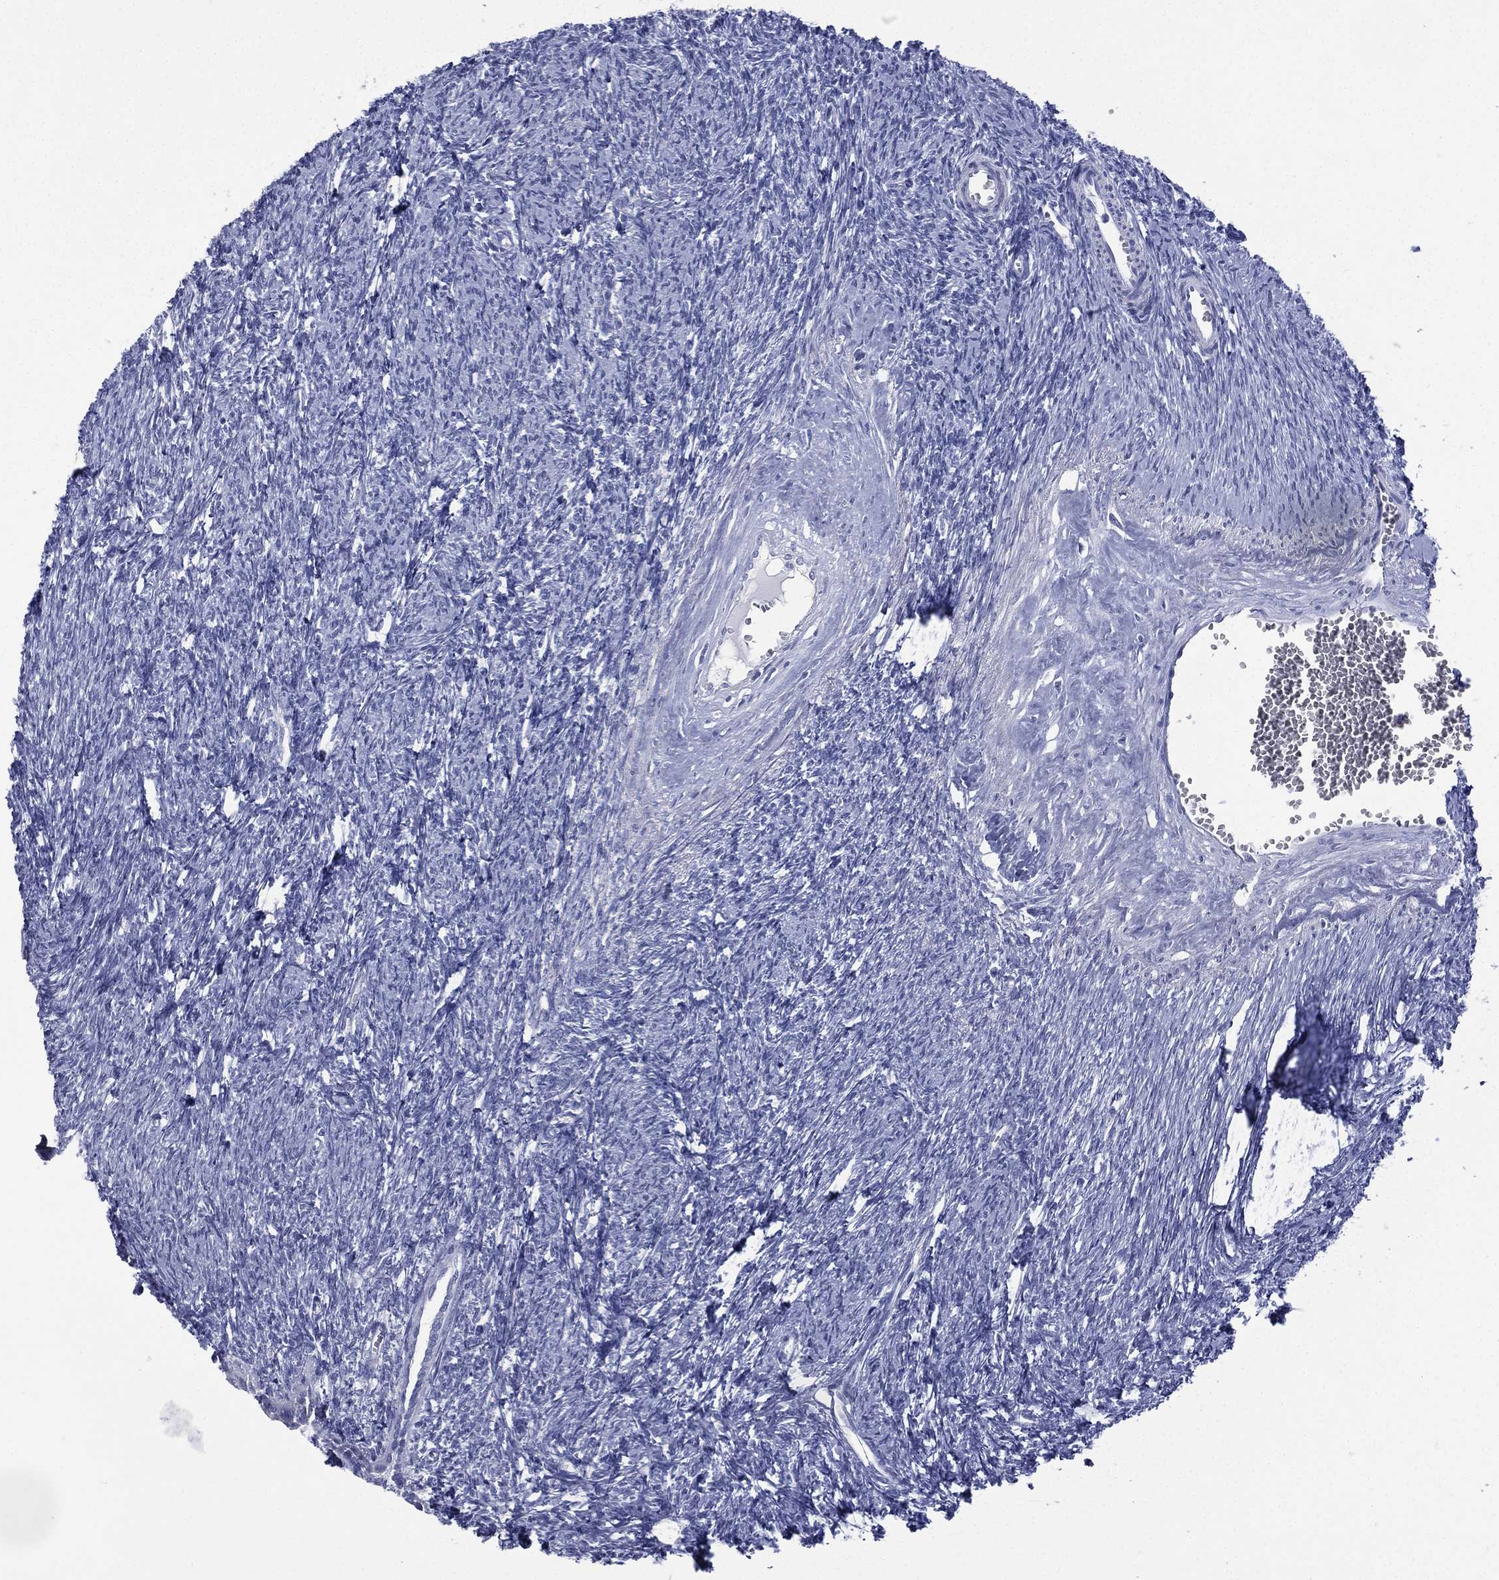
{"staining": {"intensity": "negative", "quantity": "none", "location": "none"}, "tissue": "ovary", "cell_type": "Follicle cells", "image_type": "normal", "snomed": [{"axis": "morphology", "description": "Normal tissue, NOS"}, {"axis": "topography", "description": "Fallopian tube"}, {"axis": "topography", "description": "Ovary"}], "caption": "Immunohistochemistry (IHC) histopathology image of unremarkable ovary: human ovary stained with DAB shows no significant protein expression in follicle cells.", "gene": "CES2", "patient": {"sex": "female", "age": 33}}